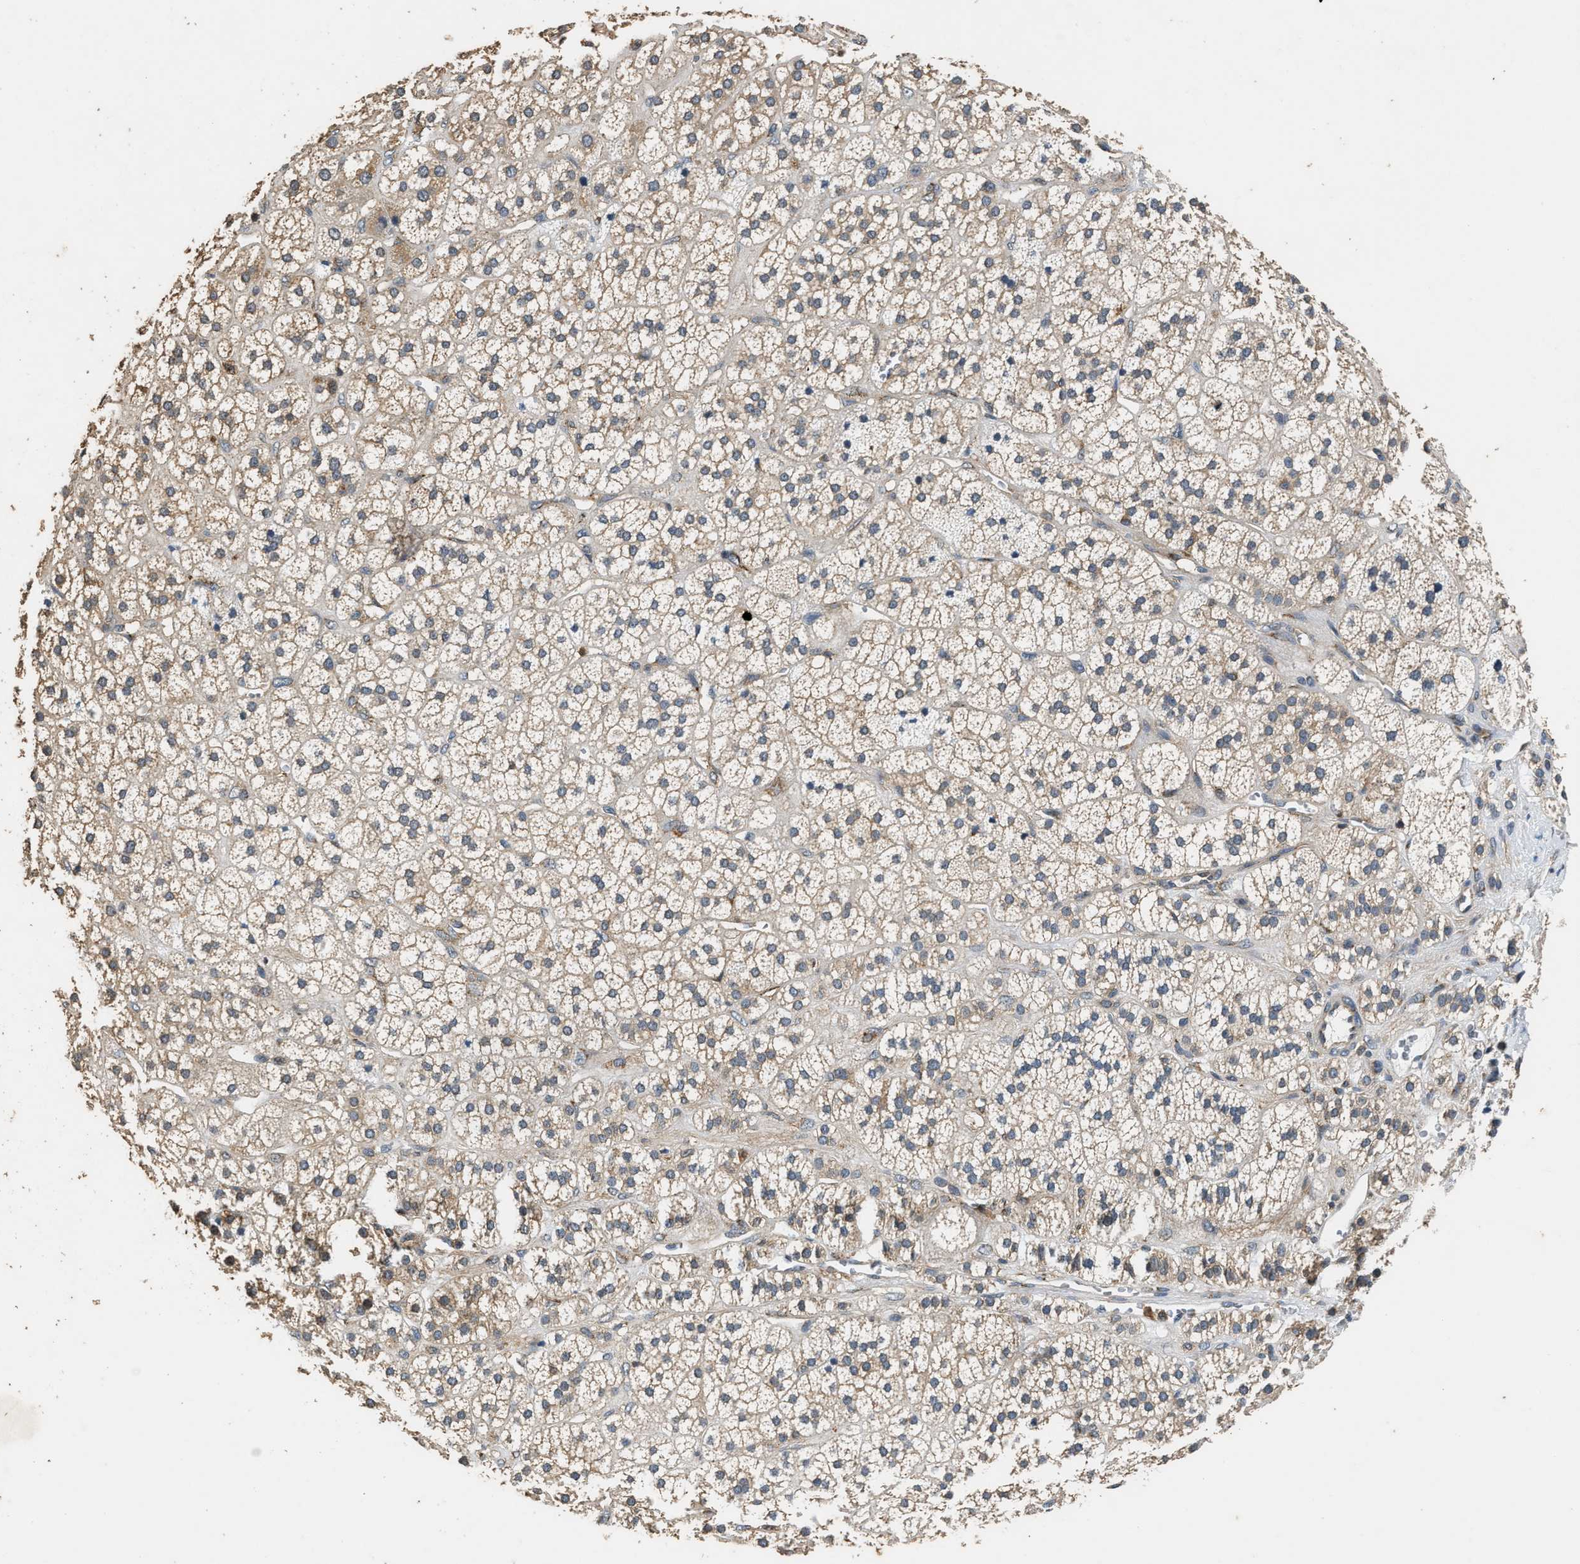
{"staining": {"intensity": "weak", "quantity": ">75%", "location": "cytoplasmic/membranous"}, "tissue": "adrenal gland", "cell_type": "Glandular cells", "image_type": "normal", "snomed": [{"axis": "morphology", "description": "Normal tissue, NOS"}, {"axis": "topography", "description": "Adrenal gland"}], "caption": "Immunohistochemistry (IHC) (DAB) staining of benign human adrenal gland displays weak cytoplasmic/membranous protein staining in about >75% of glandular cells.", "gene": "CHUK", "patient": {"sex": "male", "age": 56}}